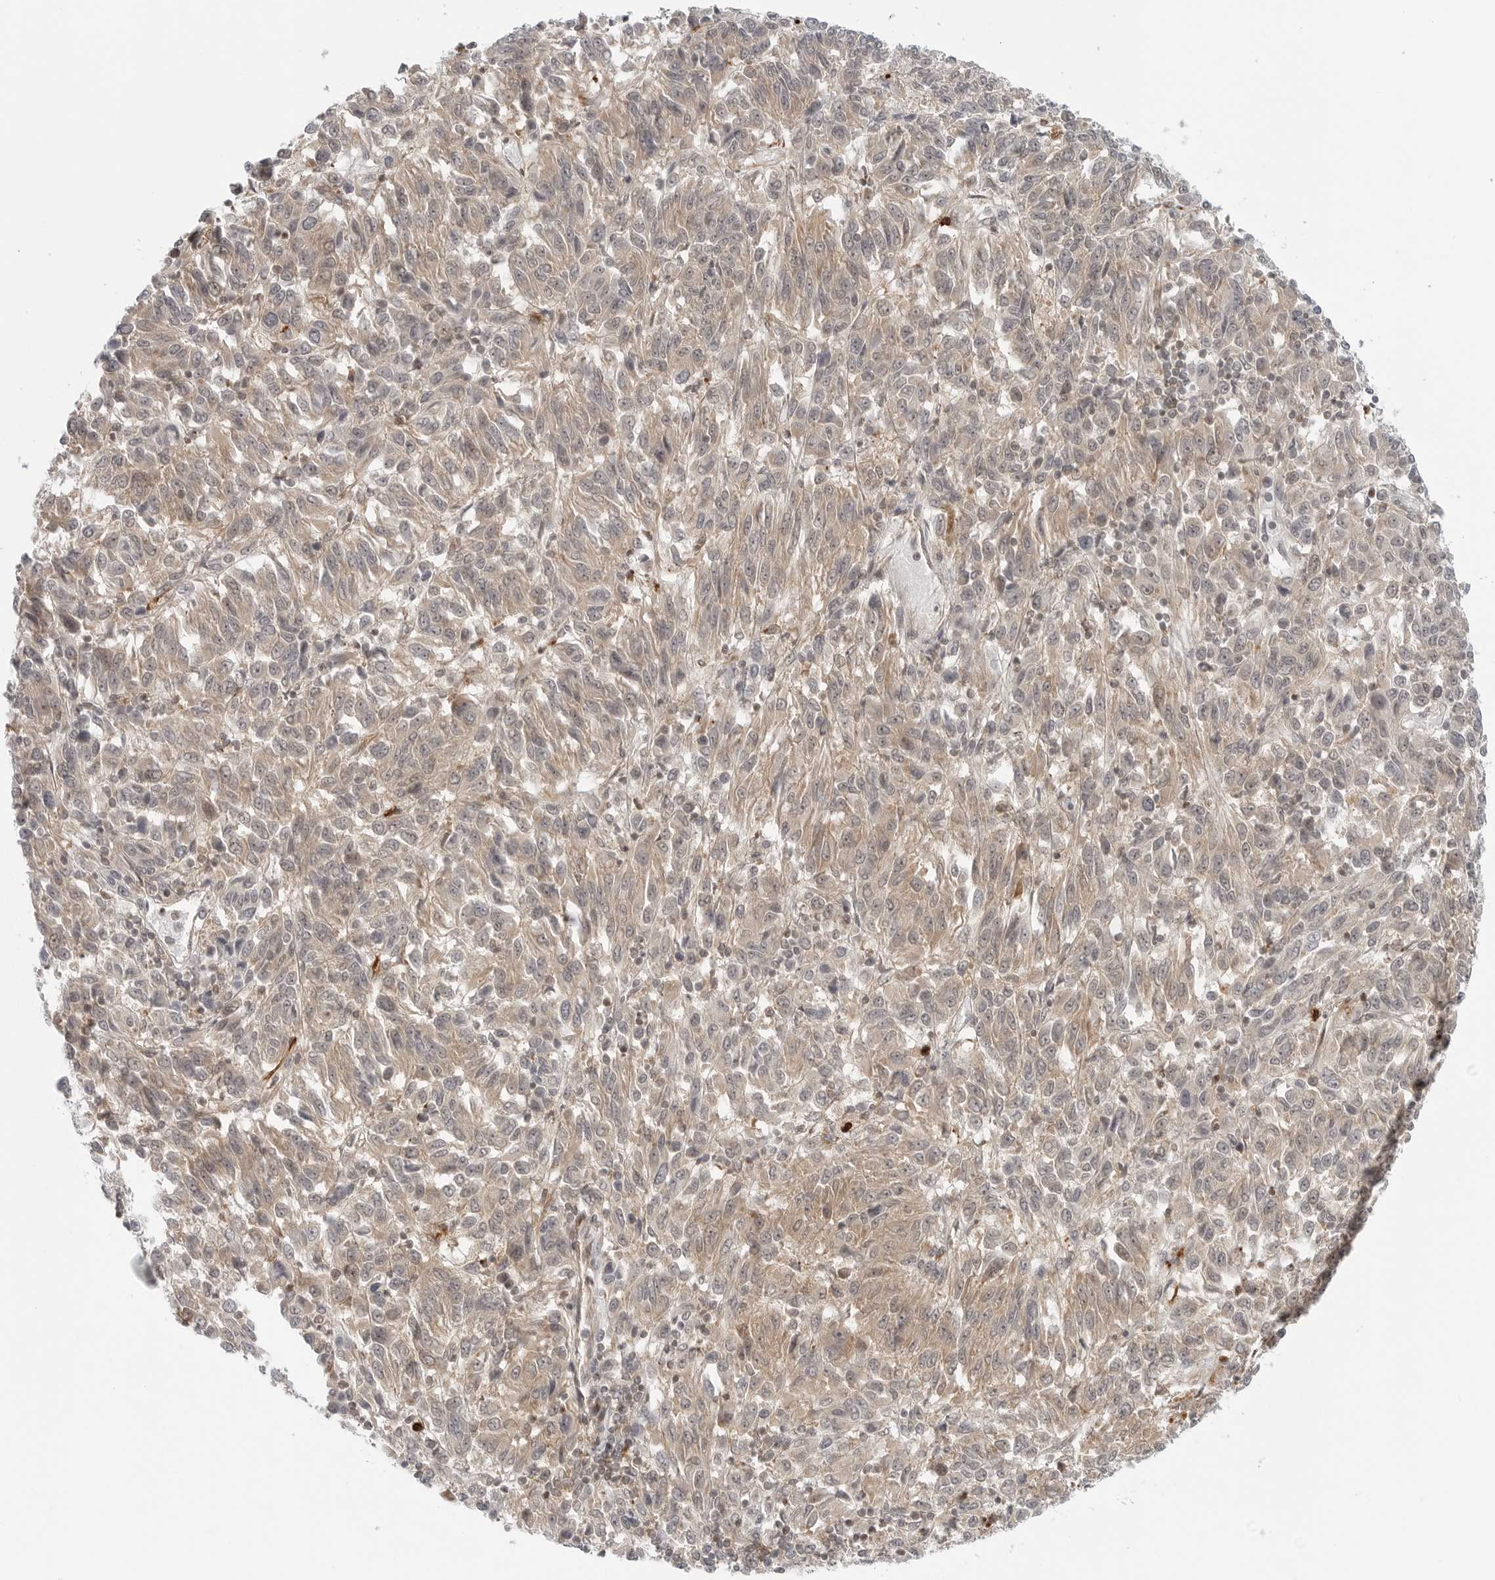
{"staining": {"intensity": "weak", "quantity": ">75%", "location": "cytoplasmic/membranous"}, "tissue": "melanoma", "cell_type": "Tumor cells", "image_type": "cancer", "snomed": [{"axis": "morphology", "description": "Malignant melanoma, Metastatic site"}, {"axis": "topography", "description": "Lung"}], "caption": "Malignant melanoma (metastatic site) was stained to show a protein in brown. There is low levels of weak cytoplasmic/membranous positivity in approximately >75% of tumor cells. (Brightfield microscopy of DAB IHC at high magnification).", "gene": "STXBP3", "patient": {"sex": "male", "age": 64}}